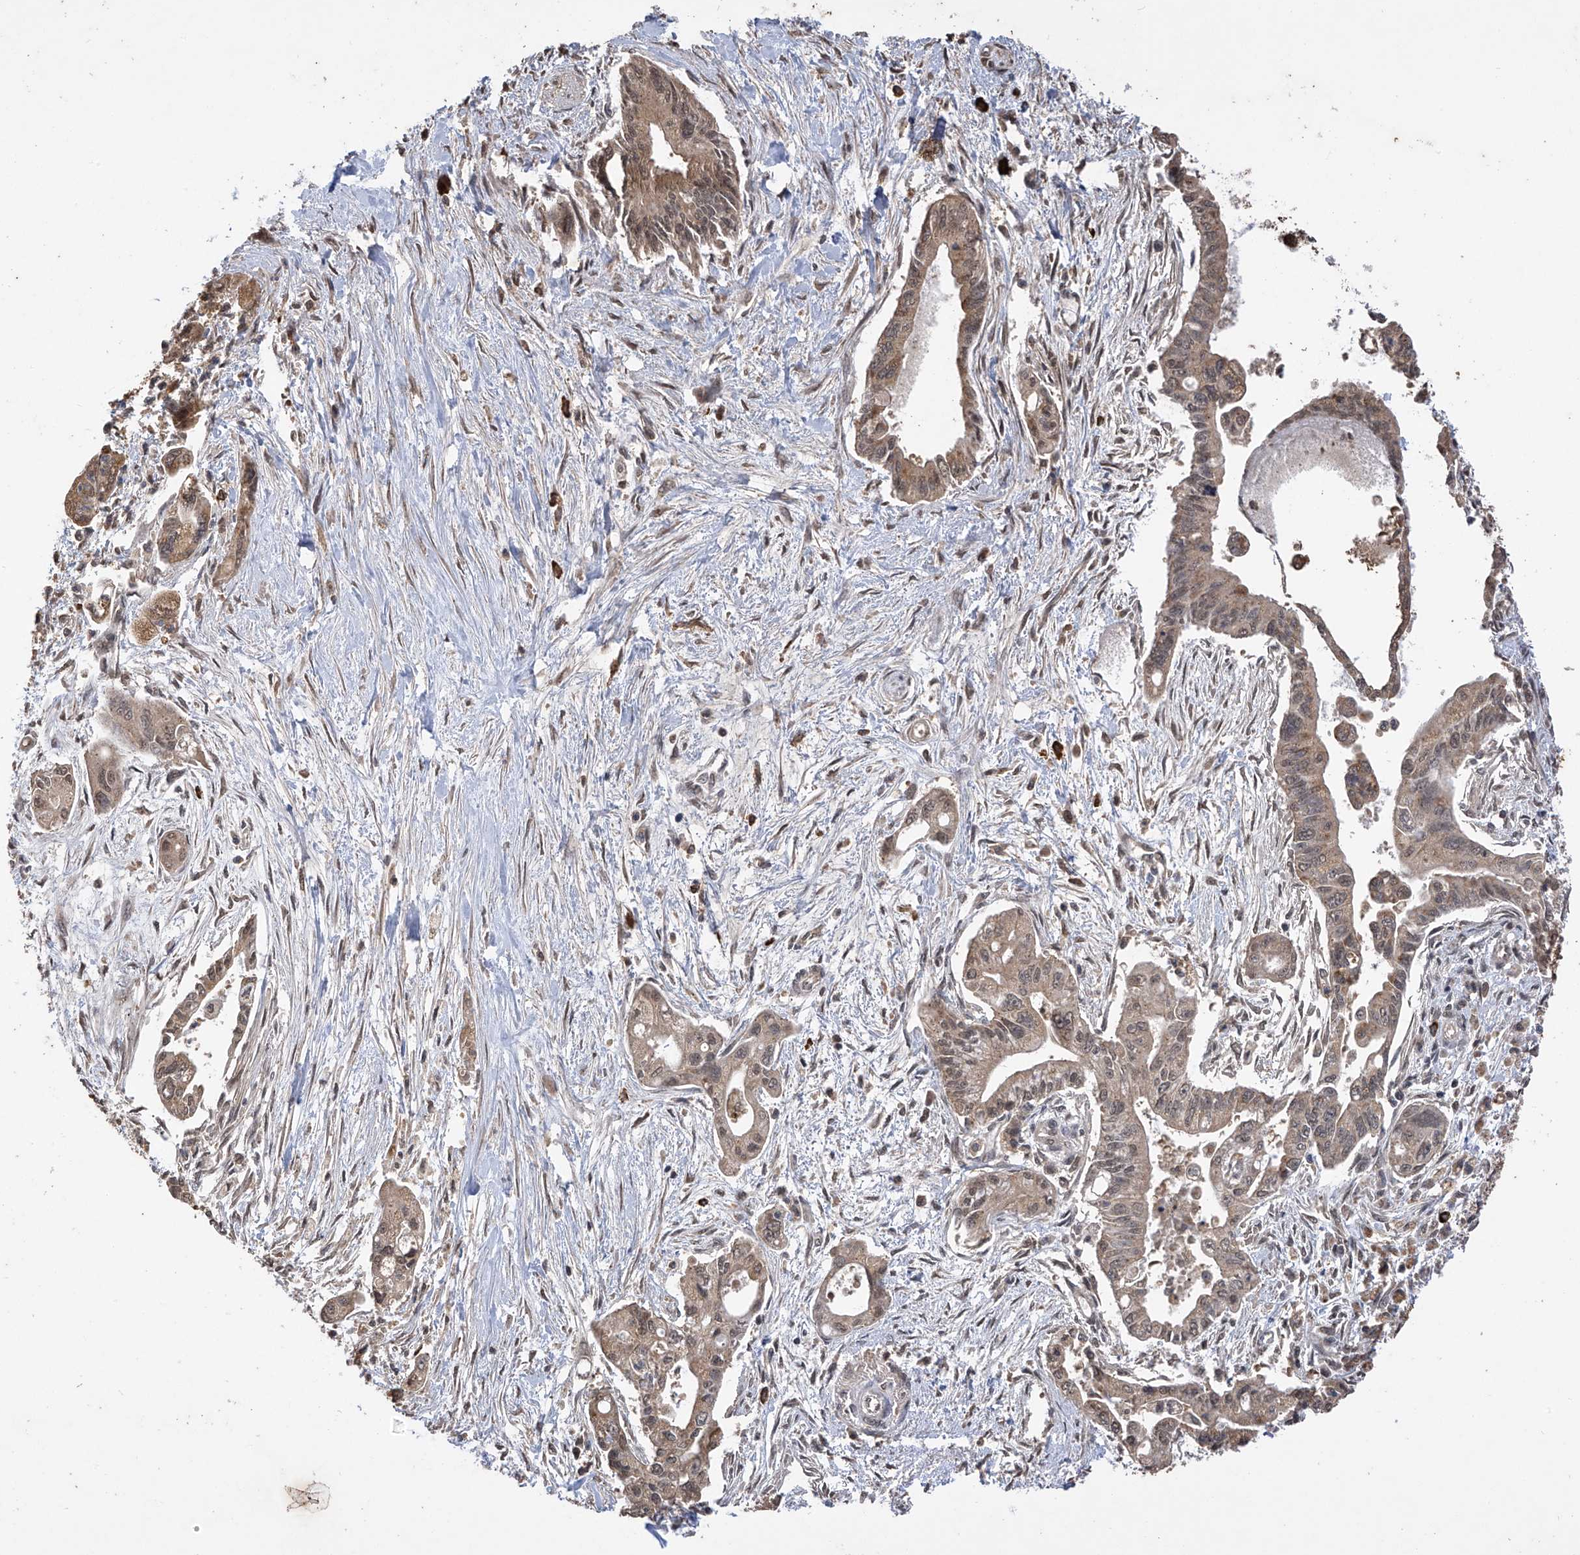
{"staining": {"intensity": "moderate", "quantity": ">75%", "location": "cytoplasmic/membranous,nuclear"}, "tissue": "pancreatic cancer", "cell_type": "Tumor cells", "image_type": "cancer", "snomed": [{"axis": "morphology", "description": "Adenocarcinoma, NOS"}, {"axis": "topography", "description": "Pancreas"}], "caption": "Pancreatic cancer (adenocarcinoma) tissue shows moderate cytoplasmic/membranous and nuclear positivity in approximately >75% of tumor cells (brown staining indicates protein expression, while blue staining denotes nuclei).", "gene": "PNPT1", "patient": {"sex": "male", "age": 70}}